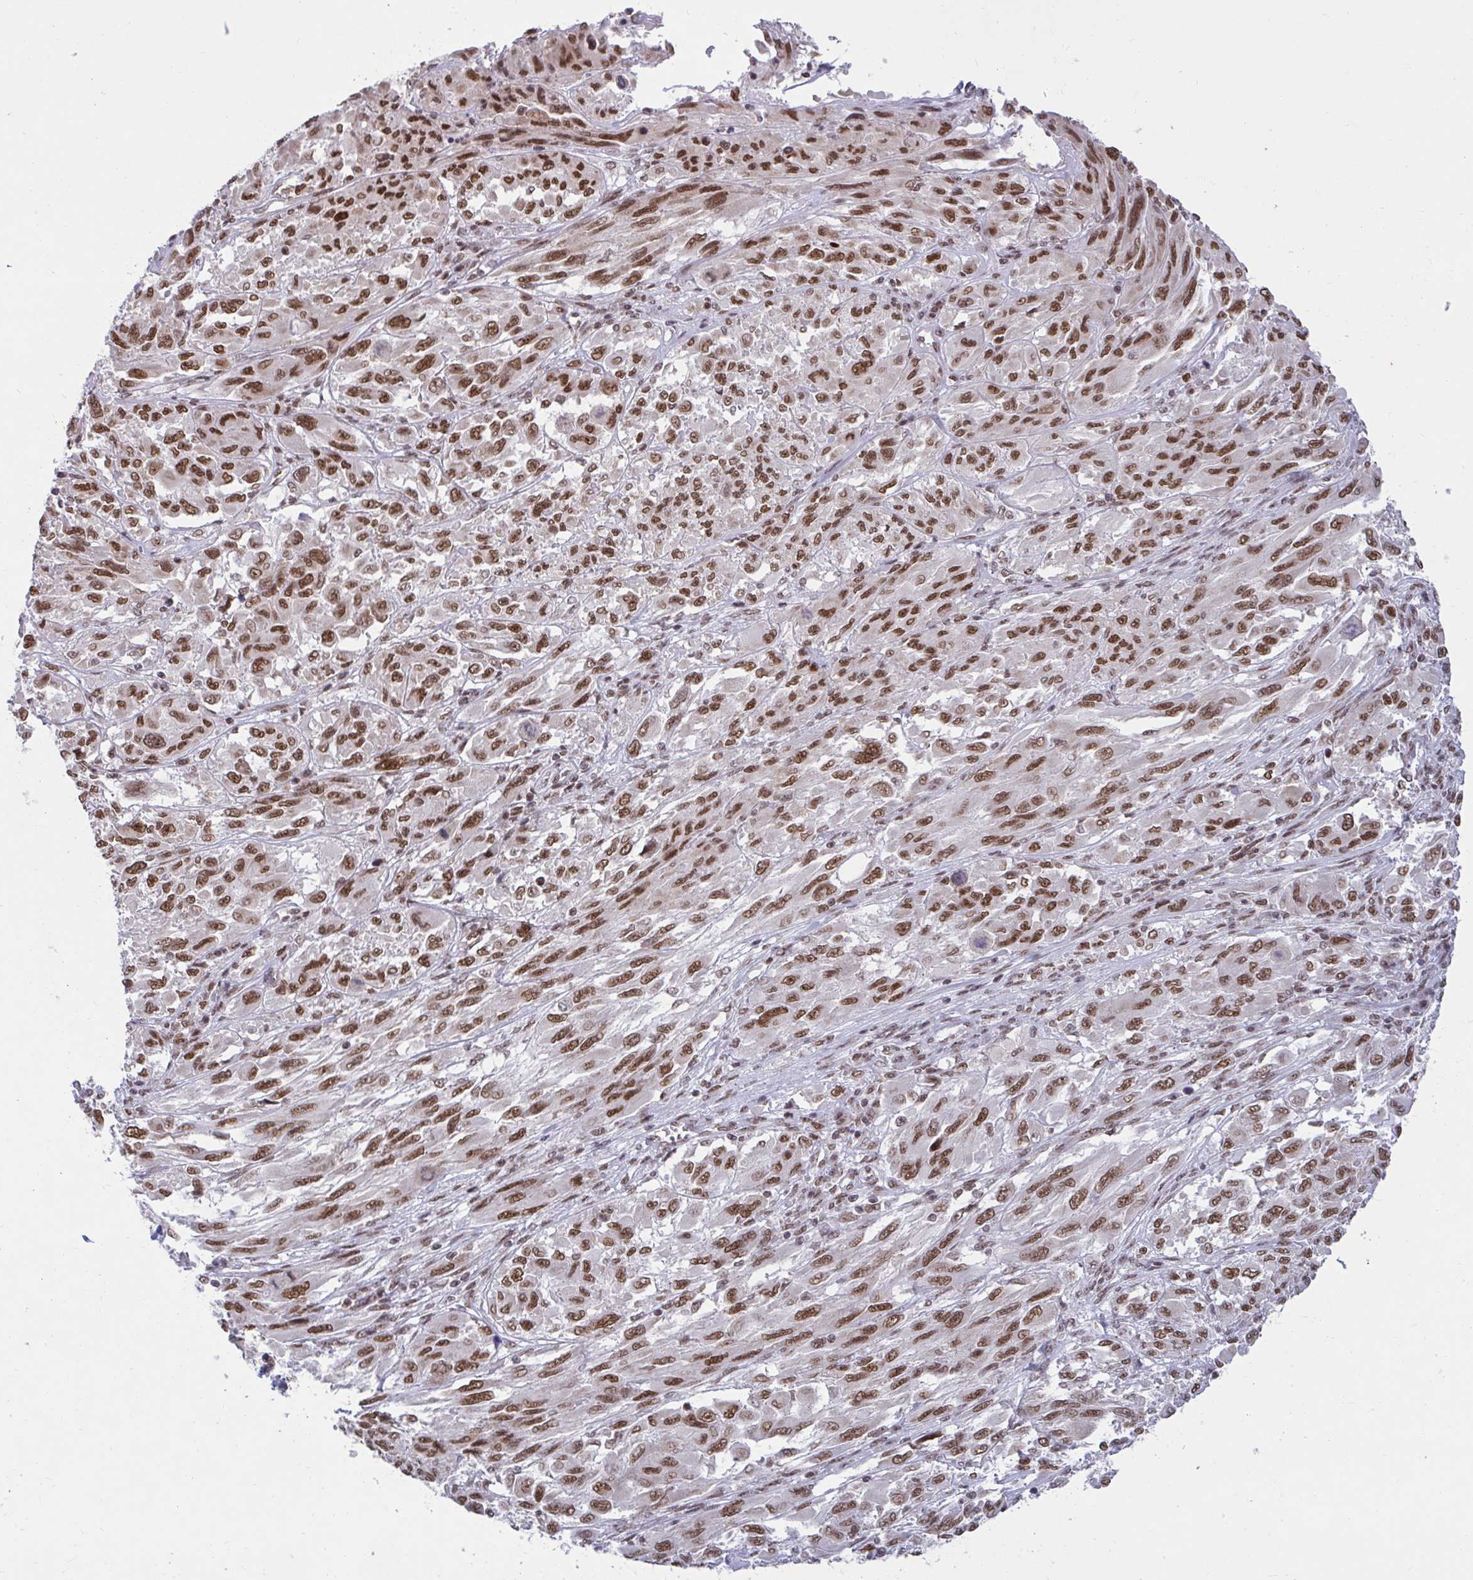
{"staining": {"intensity": "moderate", "quantity": ">75%", "location": "nuclear"}, "tissue": "melanoma", "cell_type": "Tumor cells", "image_type": "cancer", "snomed": [{"axis": "morphology", "description": "Malignant melanoma, NOS"}, {"axis": "topography", "description": "Skin"}], "caption": "DAB immunohistochemical staining of human malignant melanoma reveals moderate nuclear protein positivity in about >75% of tumor cells. The protein is shown in brown color, while the nuclei are stained blue.", "gene": "PHF10", "patient": {"sex": "female", "age": 91}}